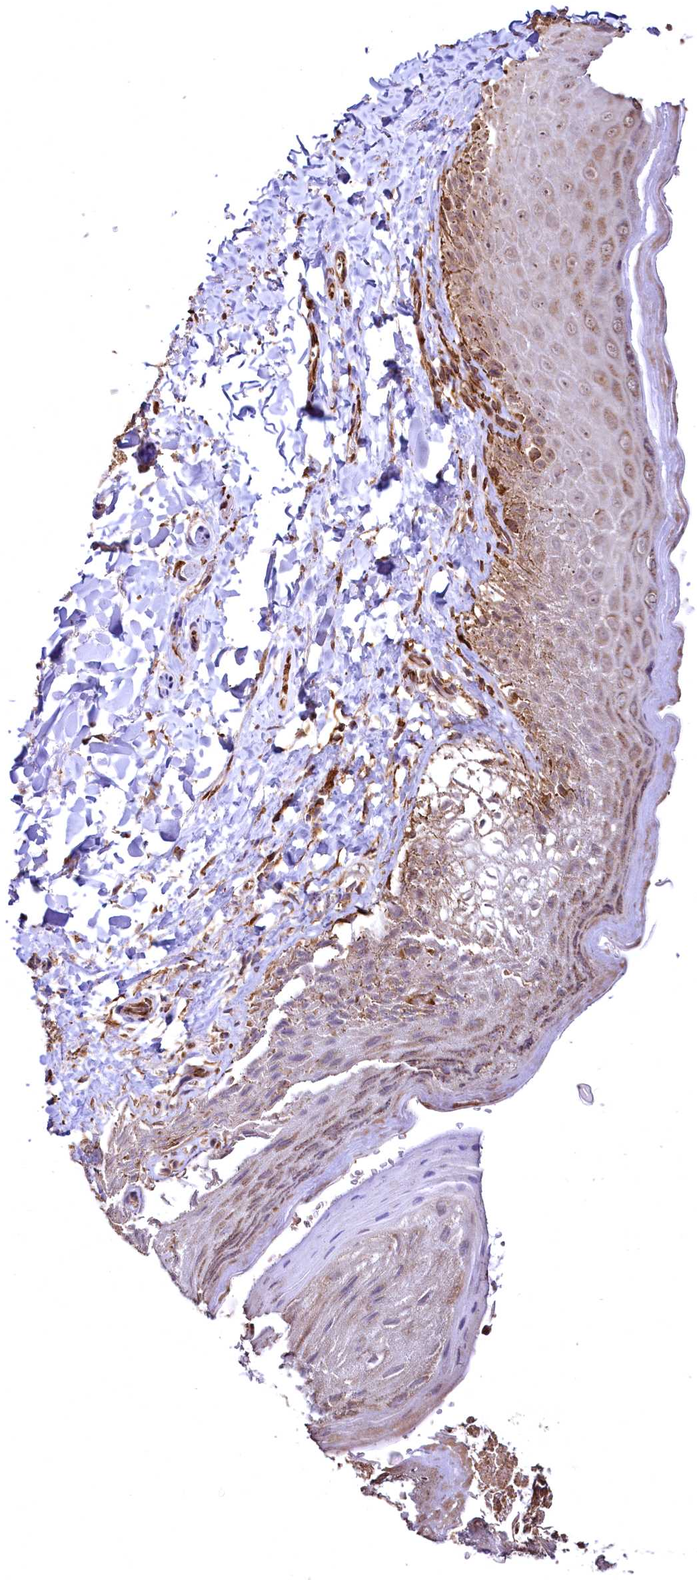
{"staining": {"intensity": "moderate", "quantity": "25%-75%", "location": "cytoplasmic/membranous,nuclear"}, "tissue": "skin", "cell_type": "Epidermal cells", "image_type": "normal", "snomed": [{"axis": "morphology", "description": "Normal tissue, NOS"}, {"axis": "topography", "description": "Anal"}], "caption": "Immunohistochemistry (IHC) of unremarkable human skin displays medium levels of moderate cytoplasmic/membranous,nuclear positivity in approximately 25%-75% of epidermal cells.", "gene": "TBCEL", "patient": {"sex": "male", "age": 44}}